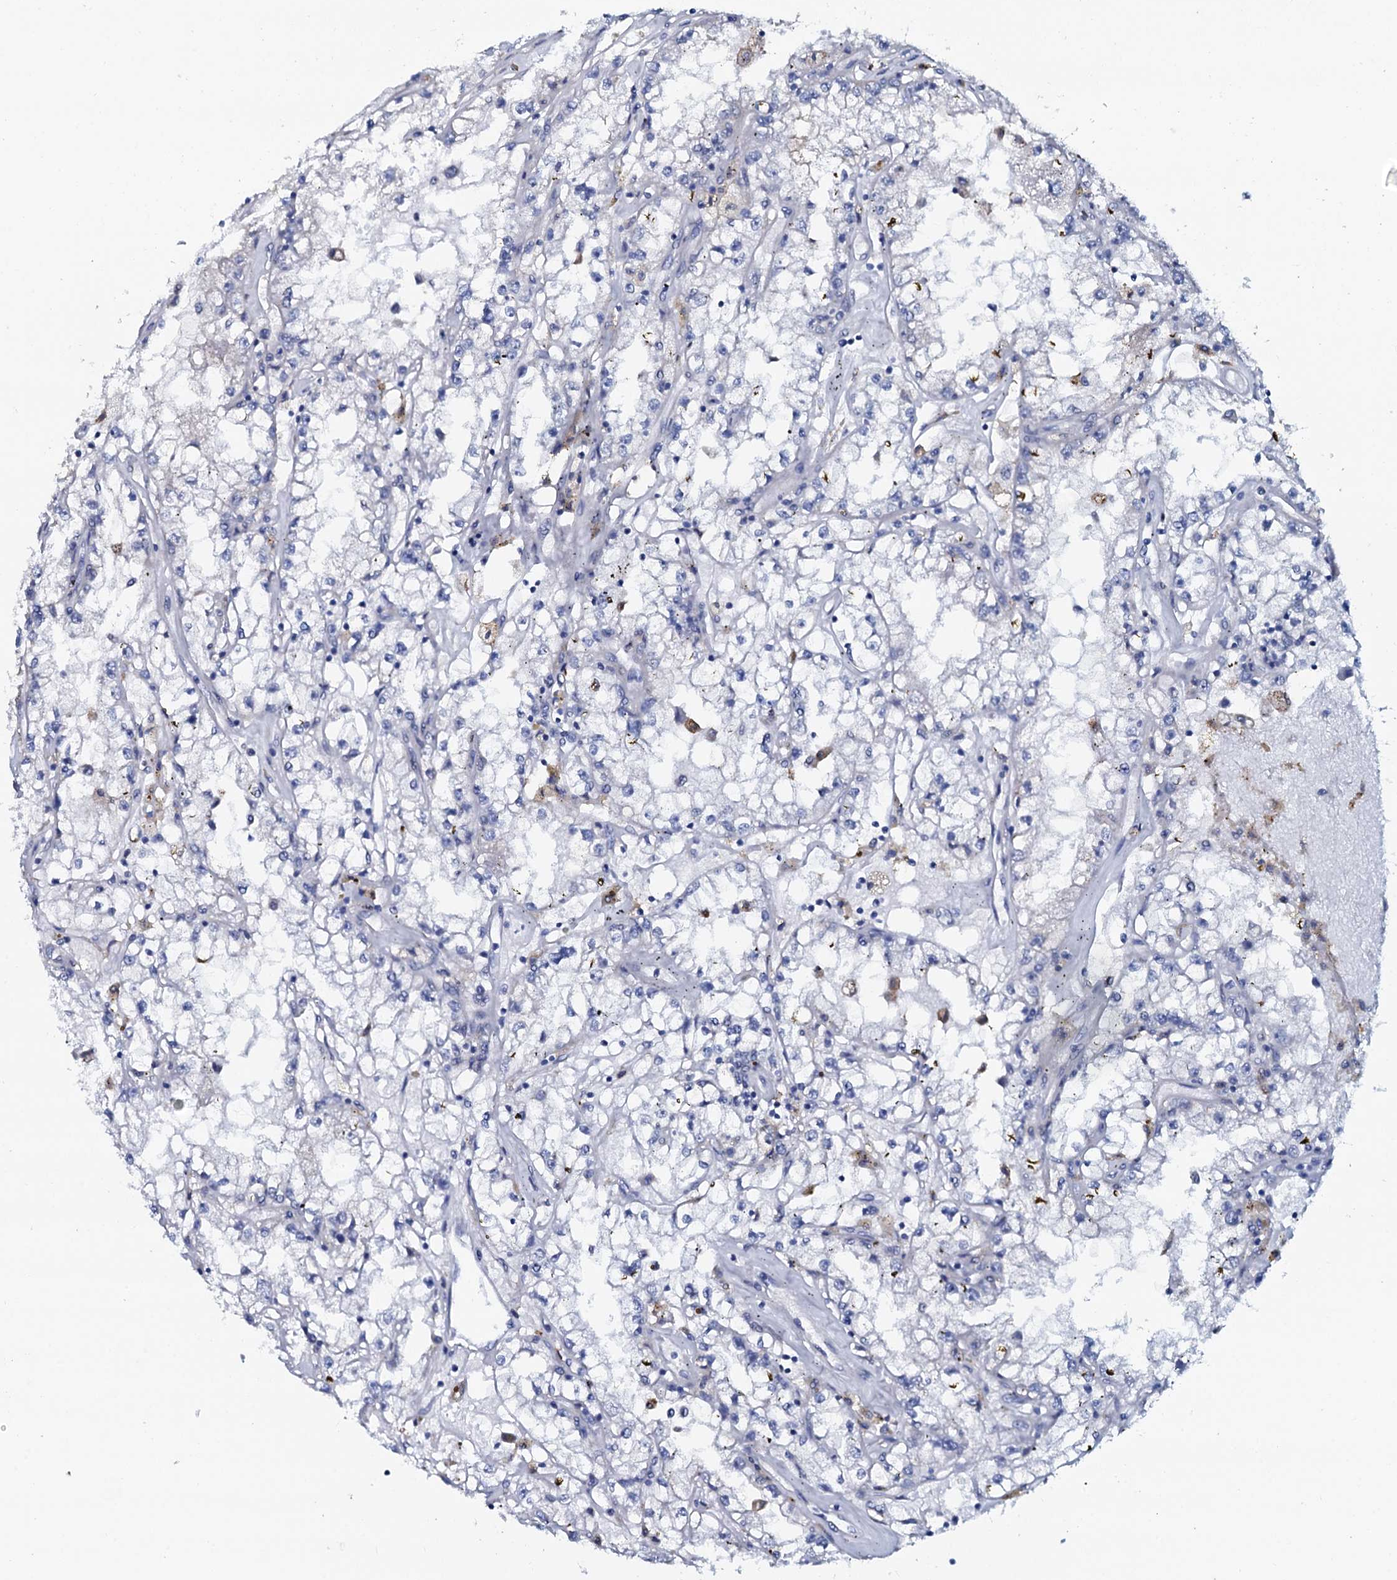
{"staining": {"intensity": "negative", "quantity": "none", "location": "none"}, "tissue": "renal cancer", "cell_type": "Tumor cells", "image_type": "cancer", "snomed": [{"axis": "morphology", "description": "Adenocarcinoma, NOS"}, {"axis": "topography", "description": "Kidney"}], "caption": "This is a micrograph of immunohistochemistry (IHC) staining of renal cancer (adenocarcinoma), which shows no positivity in tumor cells.", "gene": "AMER2", "patient": {"sex": "male", "age": 56}}